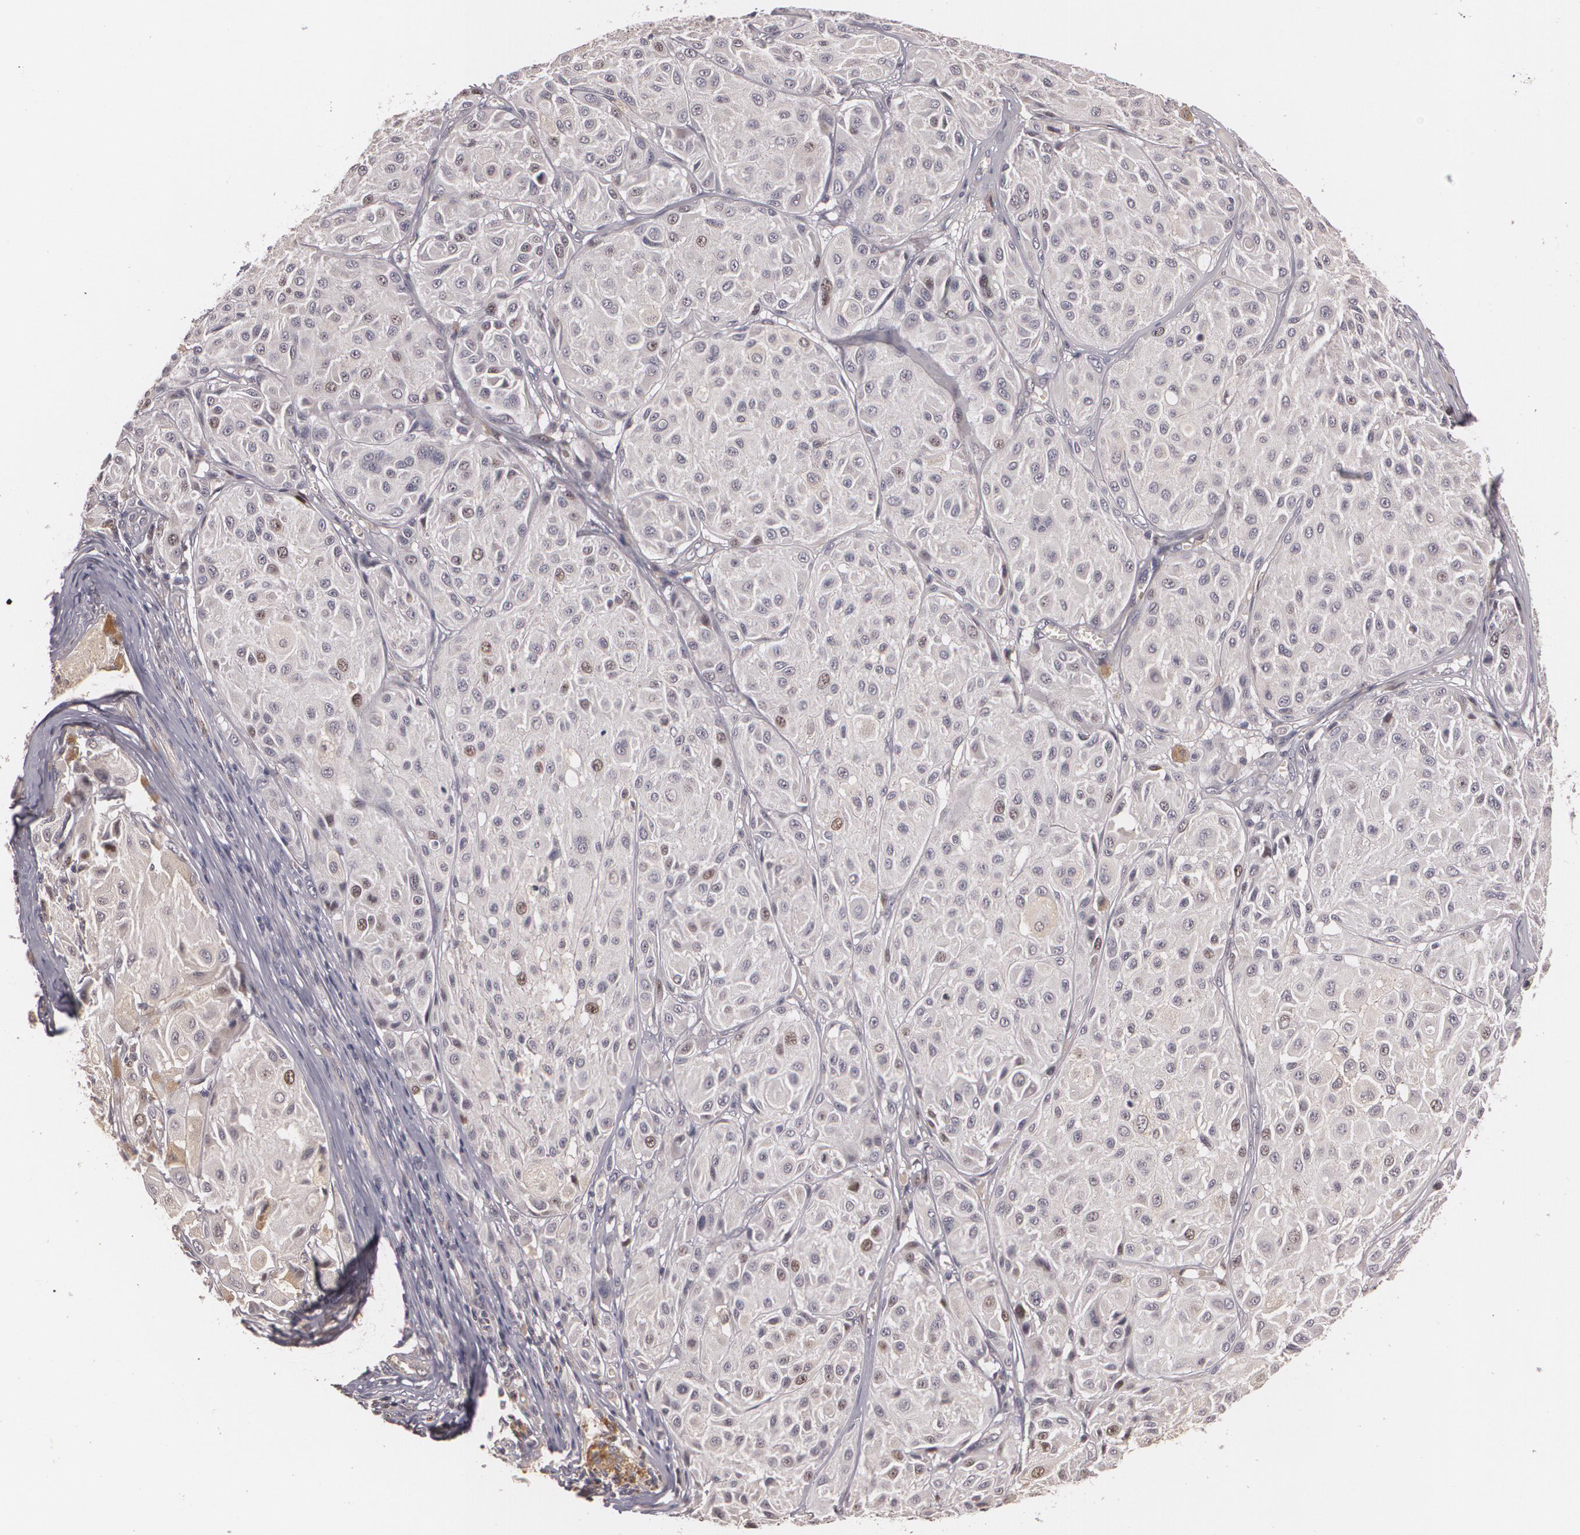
{"staining": {"intensity": "moderate", "quantity": "<25%", "location": "nuclear"}, "tissue": "melanoma", "cell_type": "Tumor cells", "image_type": "cancer", "snomed": [{"axis": "morphology", "description": "Malignant melanoma, NOS"}, {"axis": "topography", "description": "Skin"}], "caption": "Immunohistochemistry (IHC) (DAB (3,3'-diaminobenzidine)) staining of human malignant melanoma exhibits moderate nuclear protein expression in about <25% of tumor cells. The staining was performed using DAB to visualize the protein expression in brown, while the nuclei were stained in blue with hematoxylin (Magnification: 20x).", "gene": "BRCA1", "patient": {"sex": "male", "age": 36}}